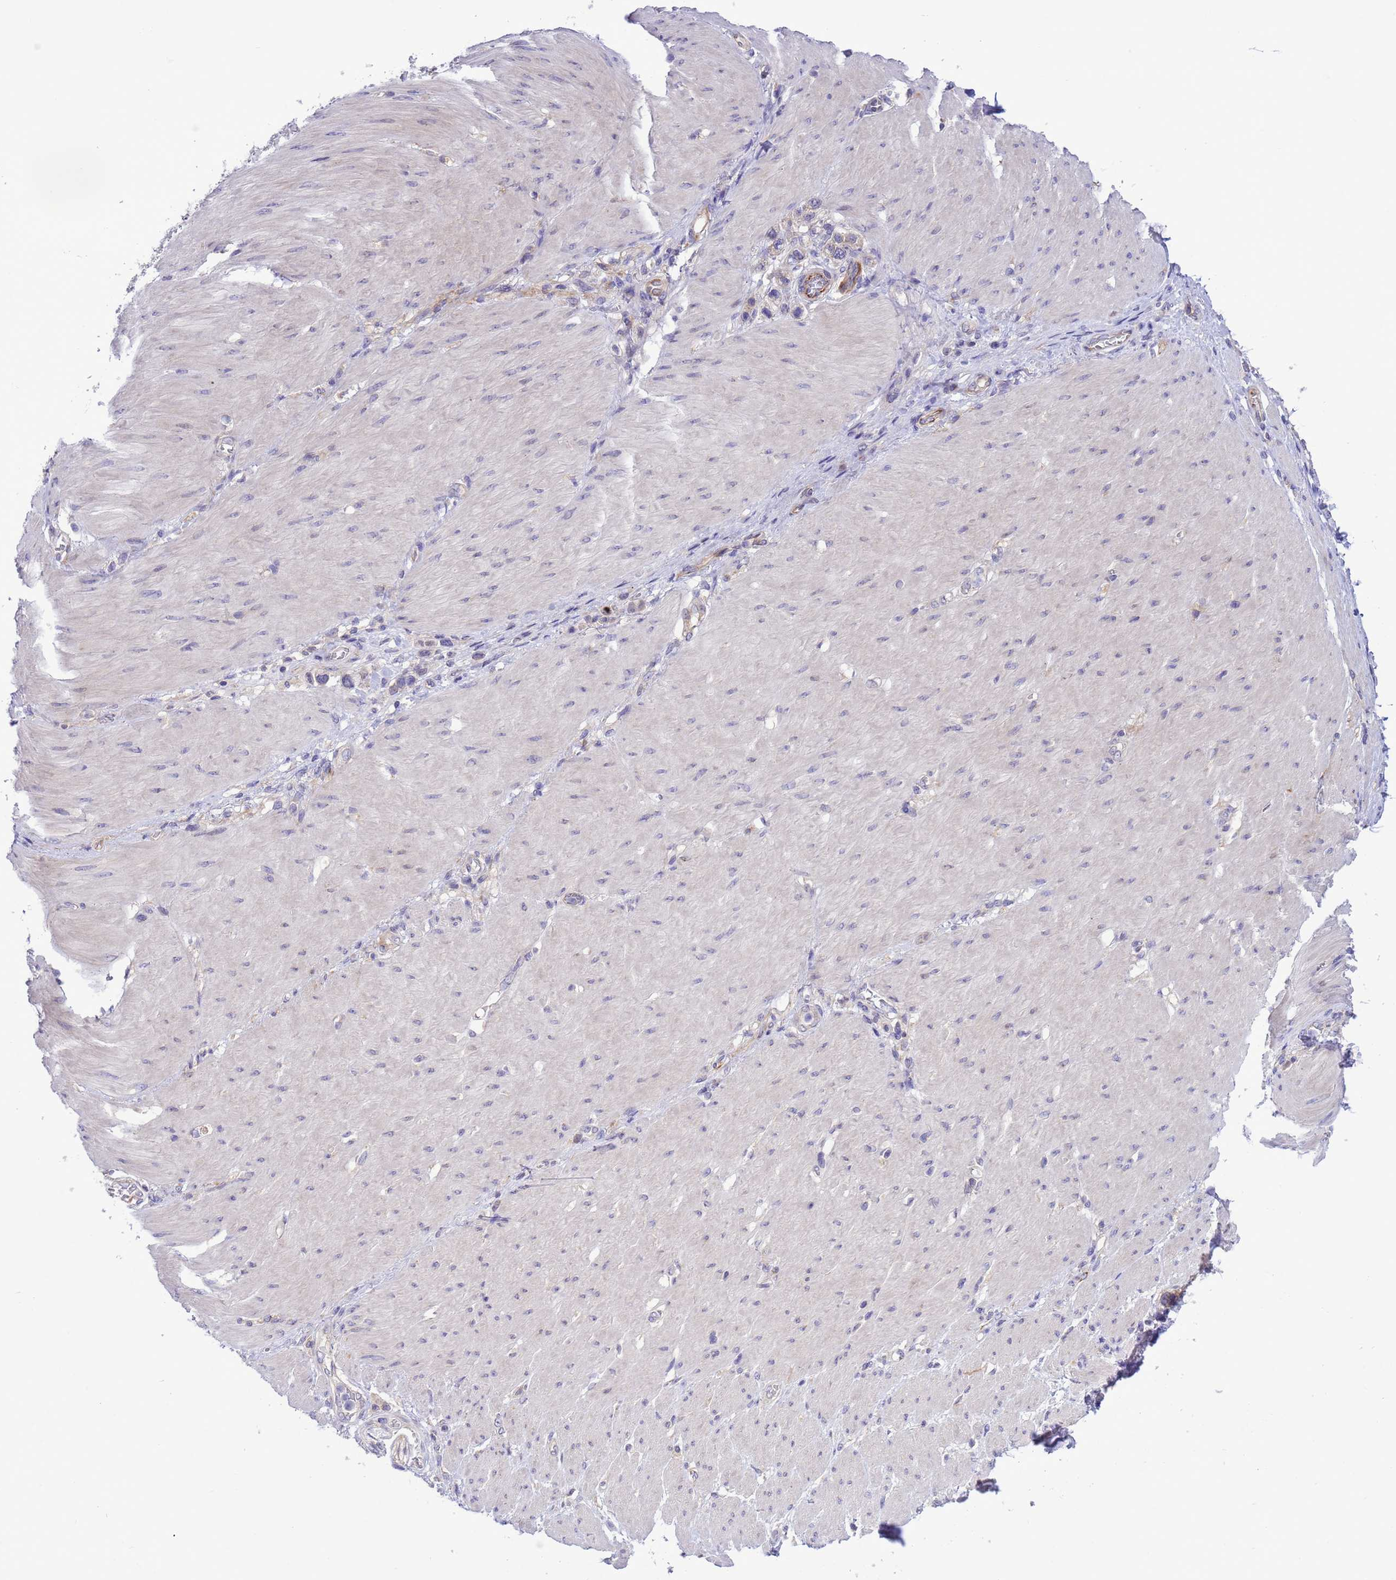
{"staining": {"intensity": "weak", "quantity": "<25%", "location": "cytoplasmic/membranous"}, "tissue": "stomach cancer", "cell_type": "Tumor cells", "image_type": "cancer", "snomed": [{"axis": "morphology", "description": "Normal tissue, NOS"}, {"axis": "morphology", "description": "Adenocarcinoma, NOS"}, {"axis": "topography", "description": "Stomach, upper"}, {"axis": "topography", "description": "Stomach"}], "caption": "Adenocarcinoma (stomach) stained for a protein using immunohistochemistry (IHC) reveals no staining tumor cells.", "gene": "GJA10", "patient": {"sex": "female", "age": 65}}